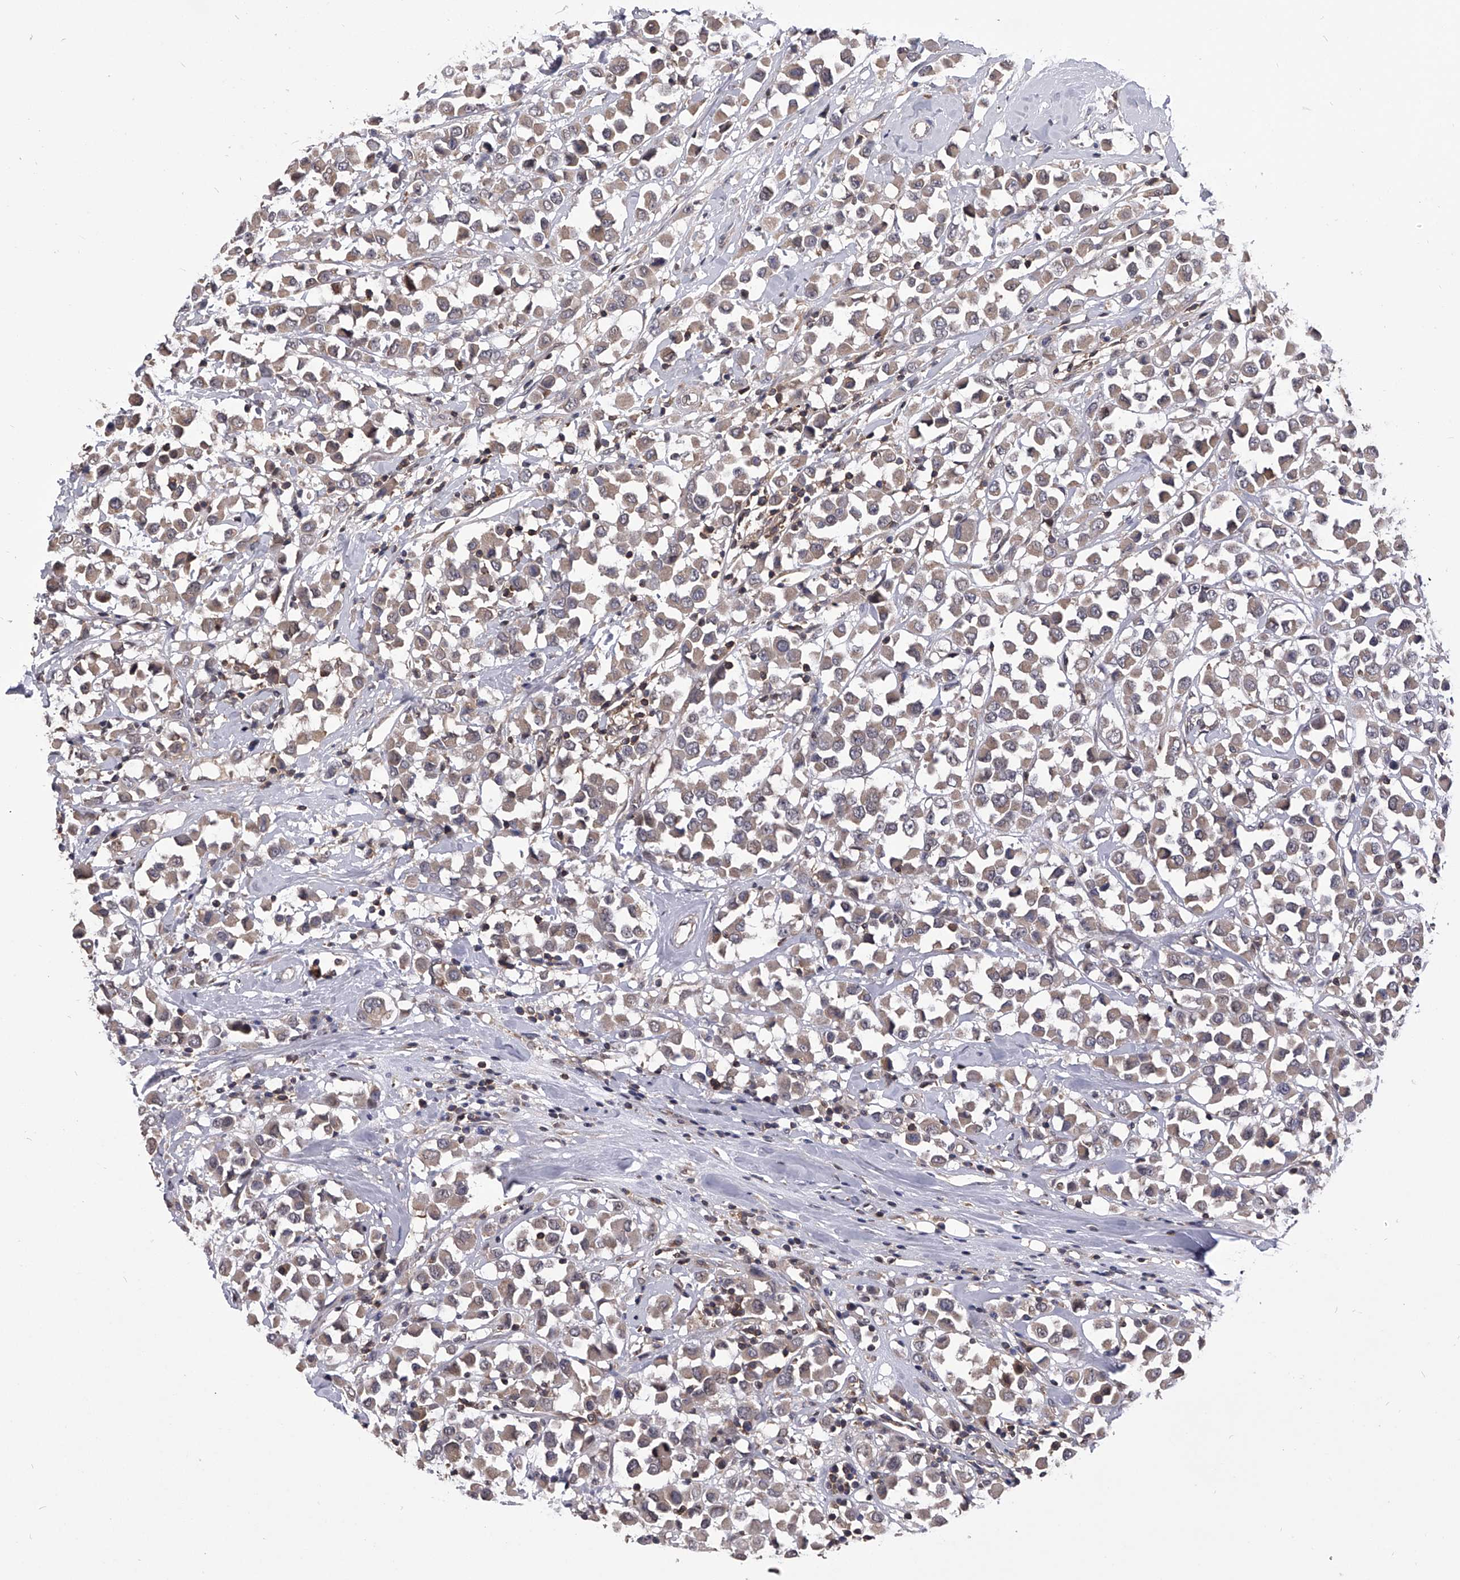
{"staining": {"intensity": "weak", "quantity": ">75%", "location": "cytoplasmic/membranous"}, "tissue": "breast cancer", "cell_type": "Tumor cells", "image_type": "cancer", "snomed": [{"axis": "morphology", "description": "Duct carcinoma"}, {"axis": "topography", "description": "Breast"}], "caption": "Breast cancer tissue displays weak cytoplasmic/membranous positivity in approximately >75% of tumor cells (brown staining indicates protein expression, while blue staining denotes nuclei).", "gene": "PAN3", "patient": {"sex": "female", "age": 61}}